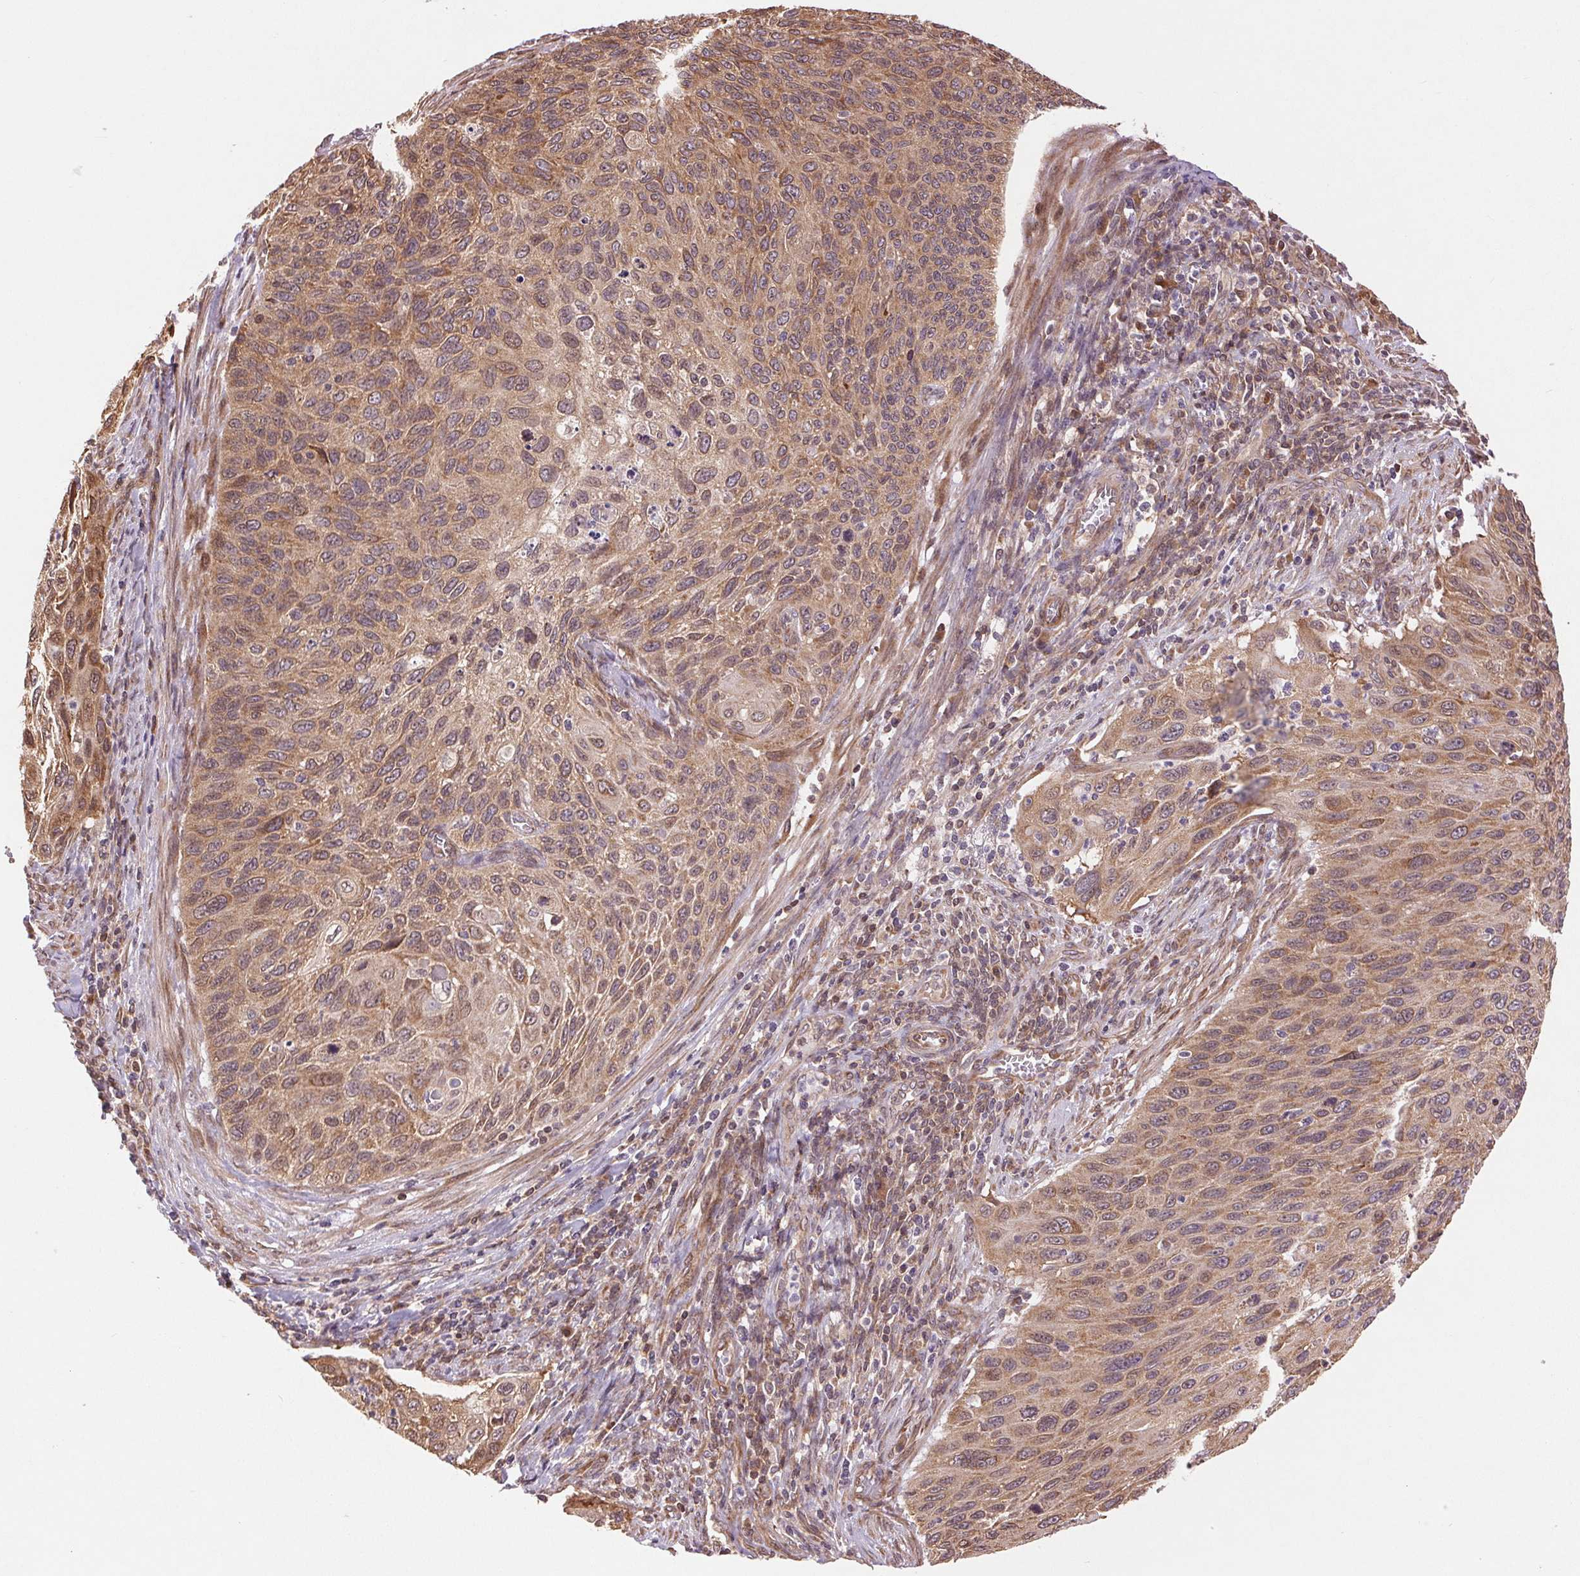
{"staining": {"intensity": "moderate", "quantity": ">75%", "location": "cytoplasmic/membranous"}, "tissue": "cervical cancer", "cell_type": "Tumor cells", "image_type": "cancer", "snomed": [{"axis": "morphology", "description": "Squamous cell carcinoma, NOS"}, {"axis": "topography", "description": "Cervix"}], "caption": "This is a photomicrograph of immunohistochemistry staining of cervical cancer (squamous cell carcinoma), which shows moderate expression in the cytoplasmic/membranous of tumor cells.", "gene": "BTF3L4", "patient": {"sex": "female", "age": 70}}